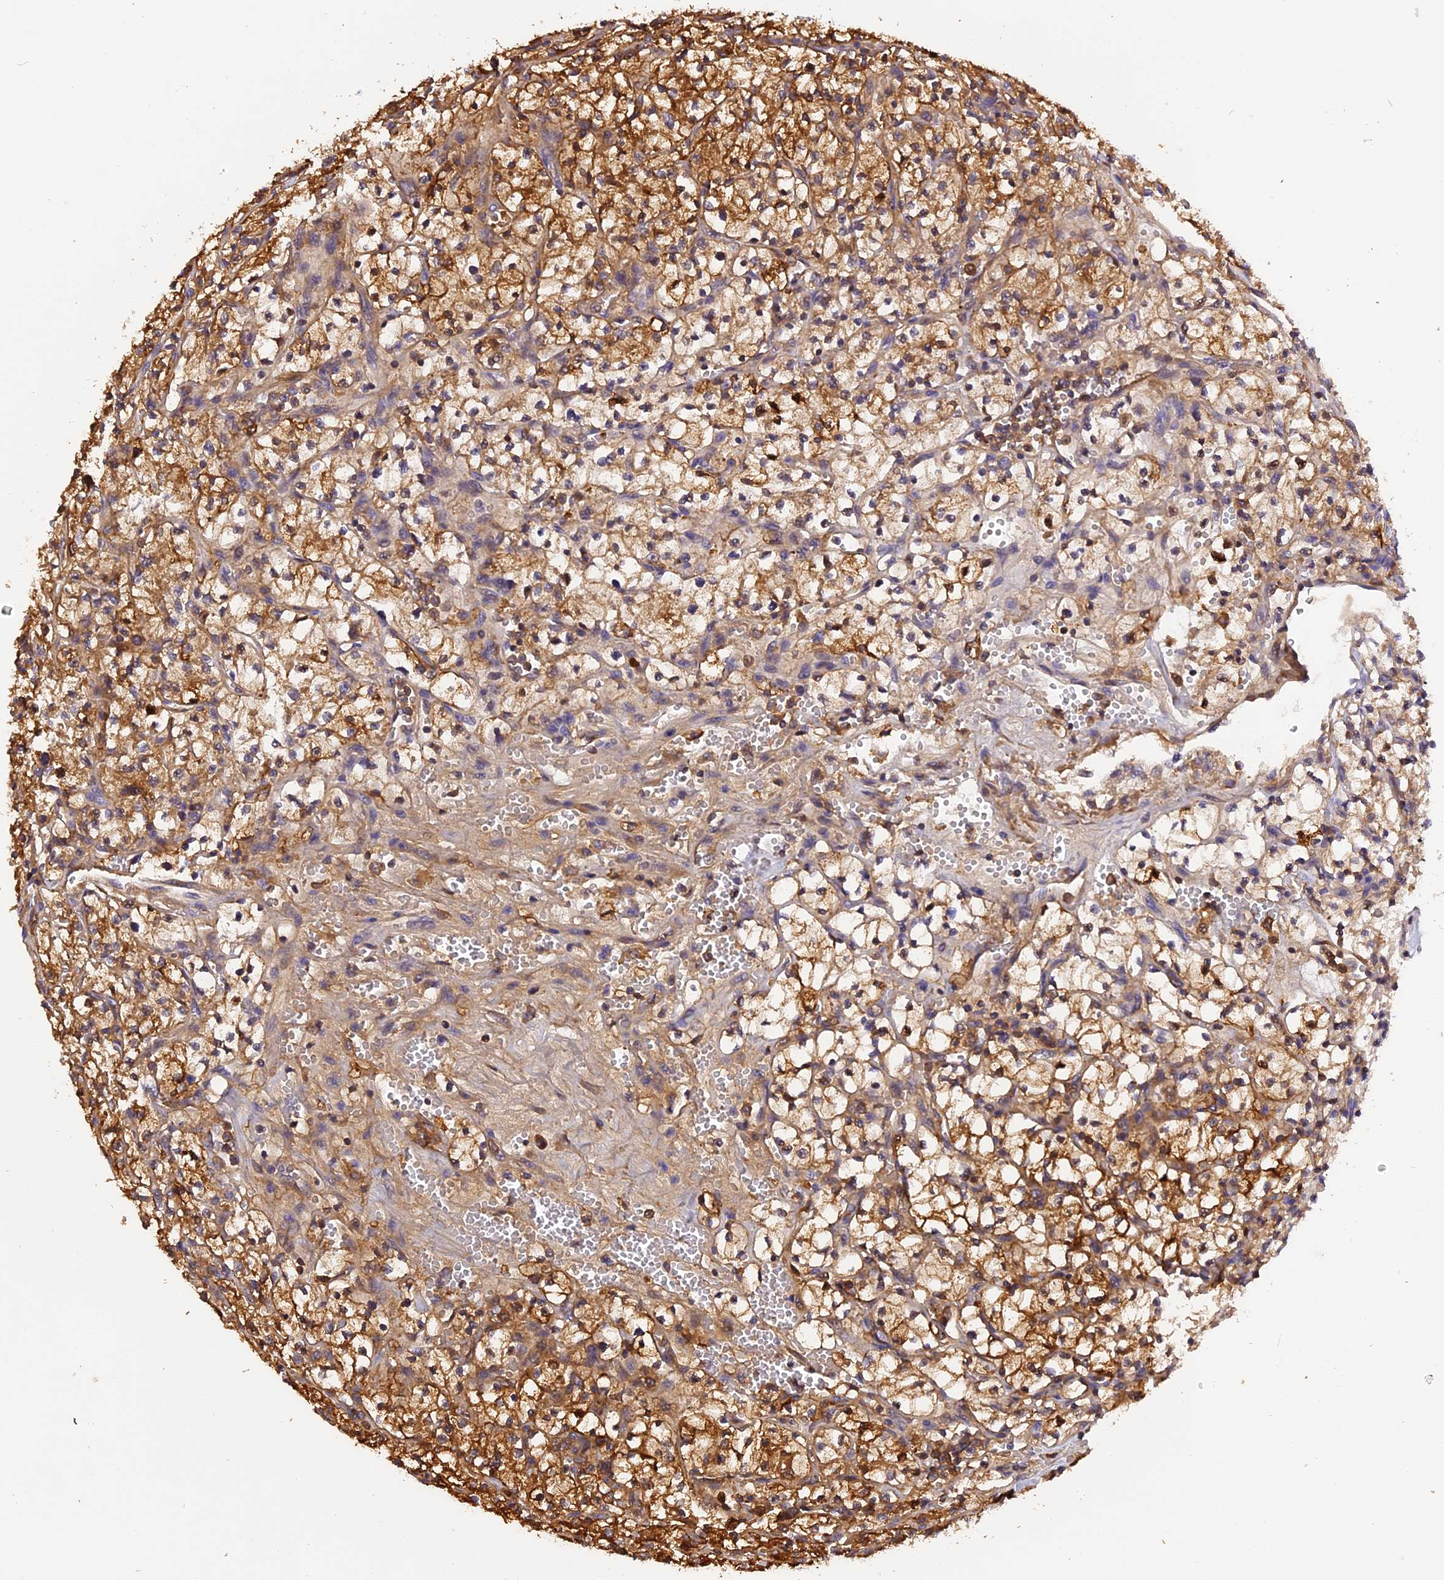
{"staining": {"intensity": "strong", "quantity": ">75%", "location": "cytoplasmic/membranous"}, "tissue": "renal cancer", "cell_type": "Tumor cells", "image_type": "cancer", "snomed": [{"axis": "morphology", "description": "Adenocarcinoma, NOS"}, {"axis": "topography", "description": "Kidney"}], "caption": "Renal cancer stained with DAB immunohistochemistry demonstrates high levels of strong cytoplasmic/membranous staining in approximately >75% of tumor cells. (DAB = brown stain, brightfield microscopy at high magnification).", "gene": "STOML1", "patient": {"sex": "female", "age": 64}}